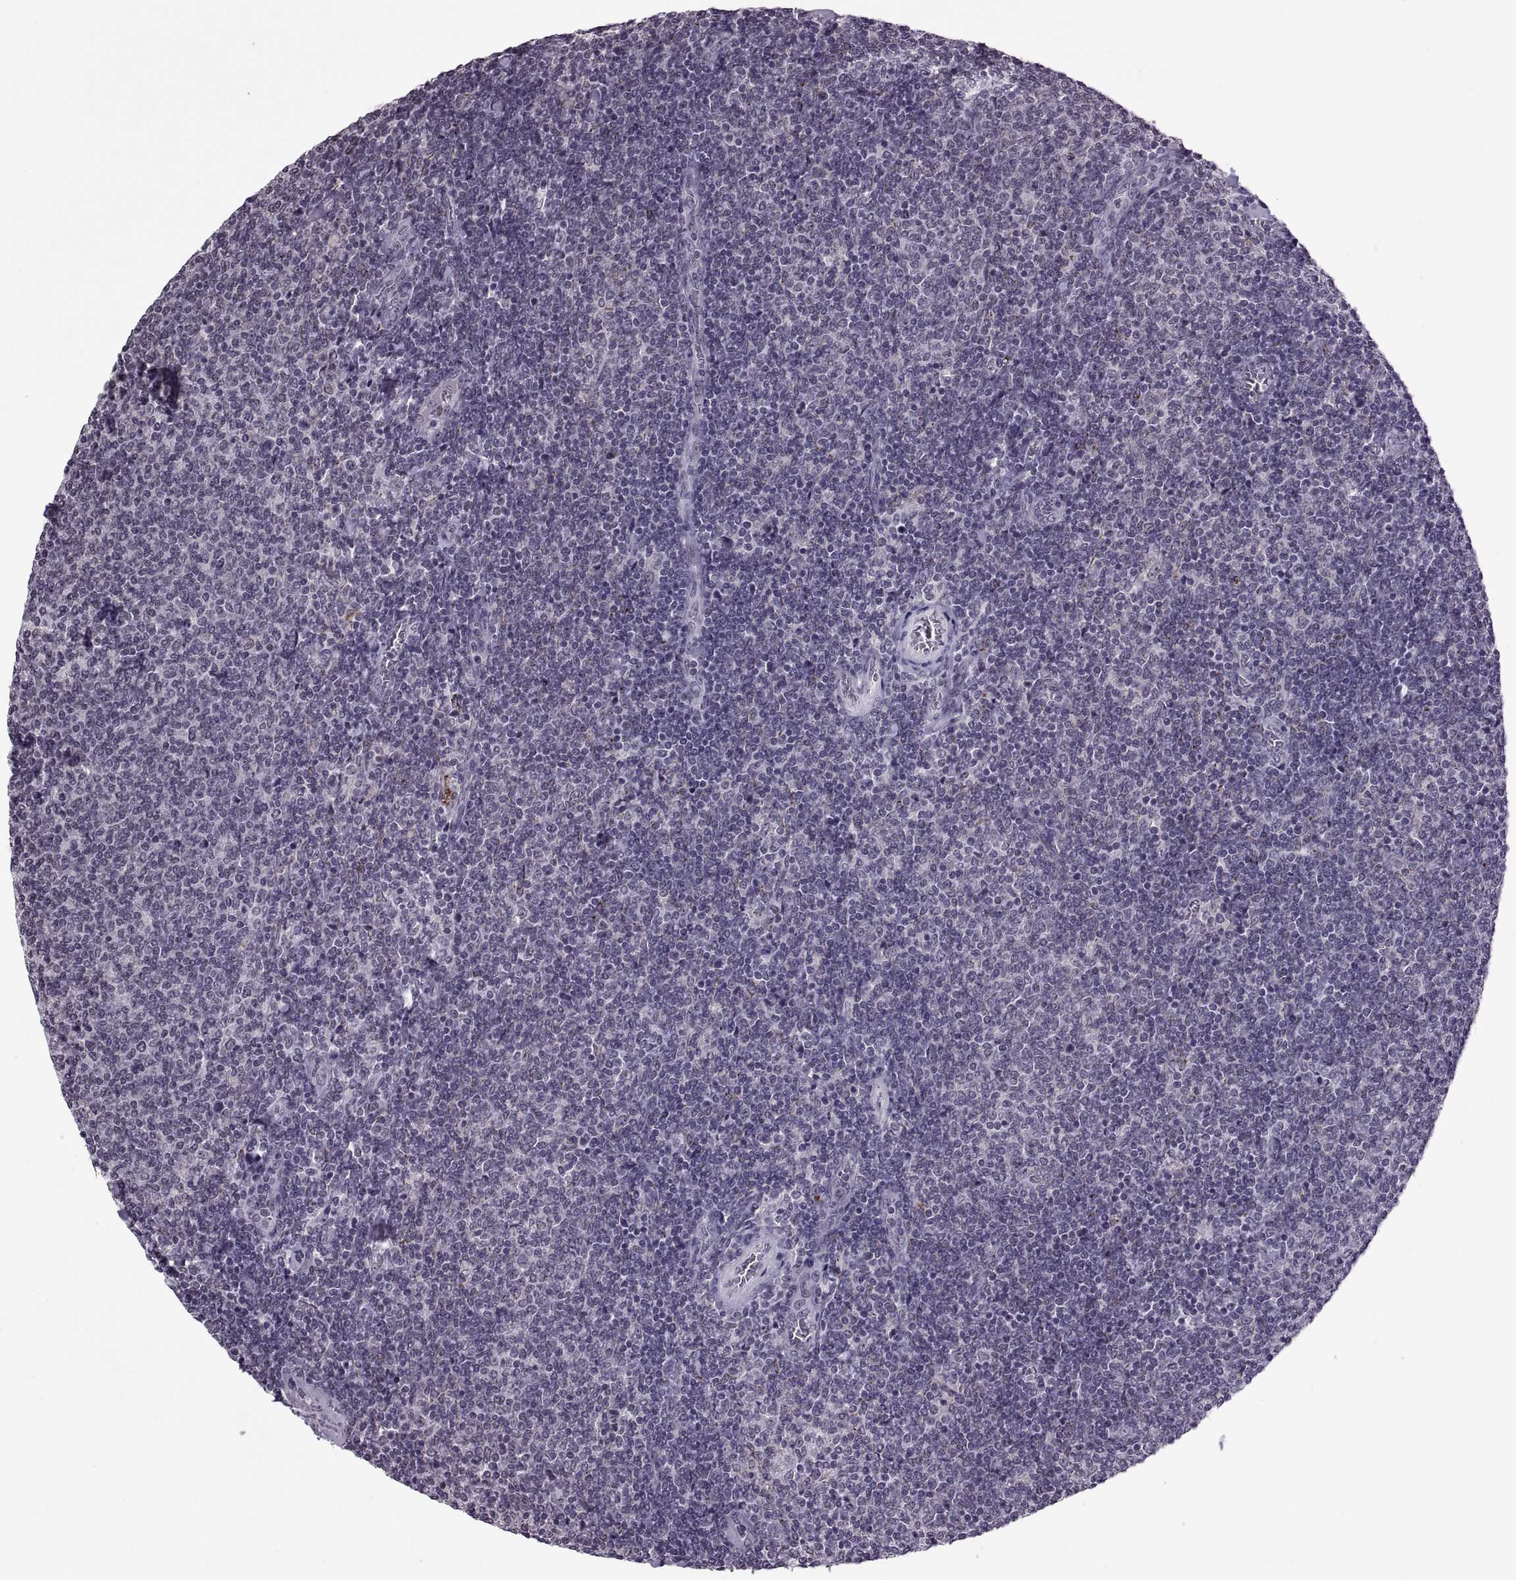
{"staining": {"intensity": "negative", "quantity": "none", "location": "none"}, "tissue": "lymphoma", "cell_type": "Tumor cells", "image_type": "cancer", "snomed": [{"axis": "morphology", "description": "Malignant lymphoma, non-Hodgkin's type, Low grade"}, {"axis": "topography", "description": "Lymph node"}], "caption": "This is a image of immunohistochemistry (IHC) staining of malignant lymphoma, non-Hodgkin's type (low-grade), which shows no staining in tumor cells.", "gene": "OTP", "patient": {"sex": "male", "age": 52}}